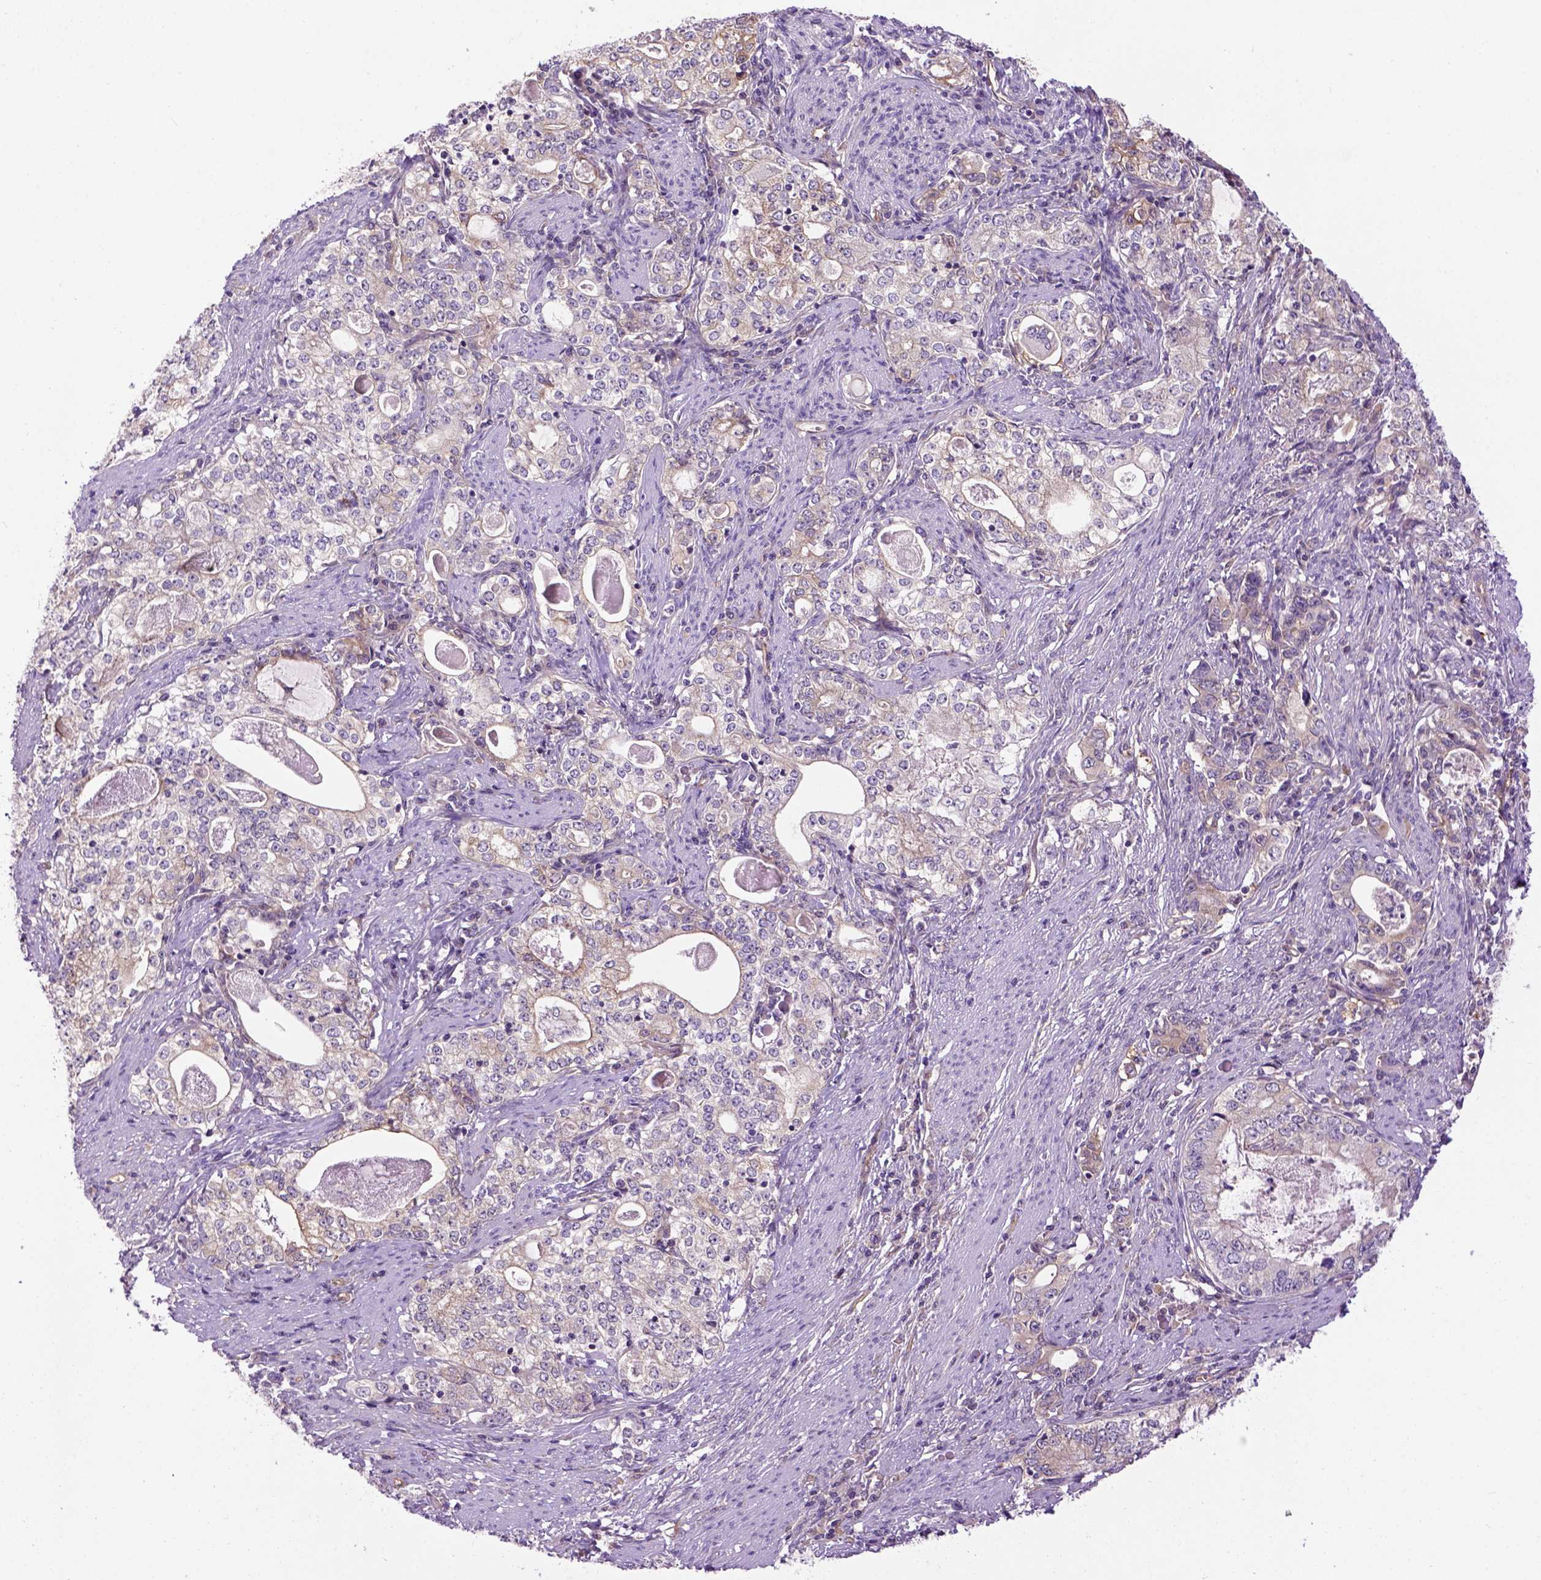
{"staining": {"intensity": "negative", "quantity": "none", "location": "none"}, "tissue": "stomach cancer", "cell_type": "Tumor cells", "image_type": "cancer", "snomed": [{"axis": "morphology", "description": "Adenocarcinoma, NOS"}, {"axis": "topography", "description": "Stomach, lower"}], "caption": "Immunohistochemistry micrograph of stomach adenocarcinoma stained for a protein (brown), which reveals no staining in tumor cells.", "gene": "CASKIN2", "patient": {"sex": "female", "age": 72}}